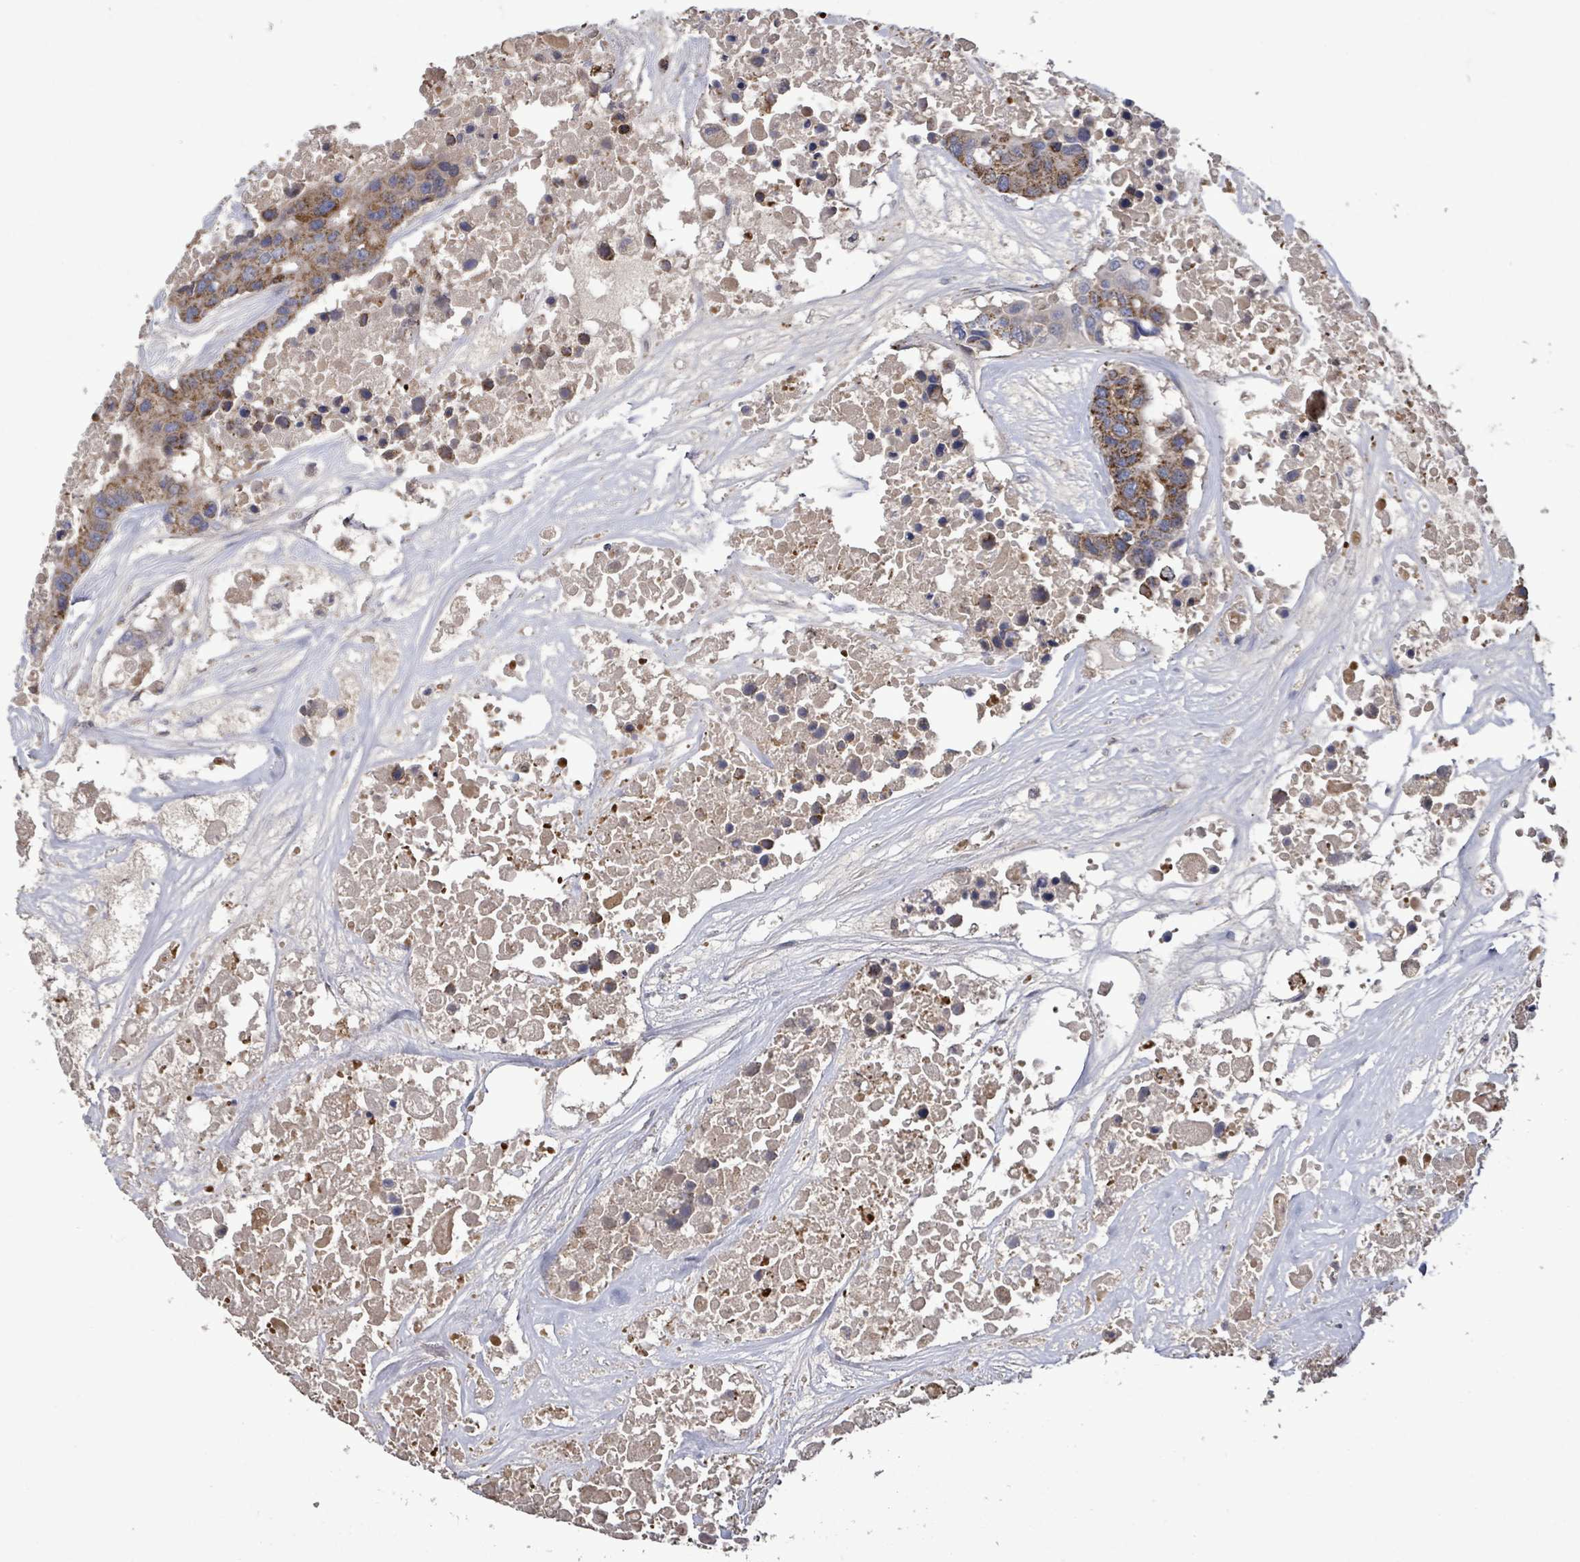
{"staining": {"intensity": "strong", "quantity": ">75%", "location": "cytoplasmic/membranous"}, "tissue": "colorectal cancer", "cell_type": "Tumor cells", "image_type": "cancer", "snomed": [{"axis": "morphology", "description": "Adenocarcinoma, NOS"}, {"axis": "topography", "description": "Colon"}], "caption": "Approximately >75% of tumor cells in colorectal cancer show strong cytoplasmic/membranous protein staining as visualized by brown immunohistochemical staining.", "gene": "MTMR12", "patient": {"sex": "male", "age": 77}}